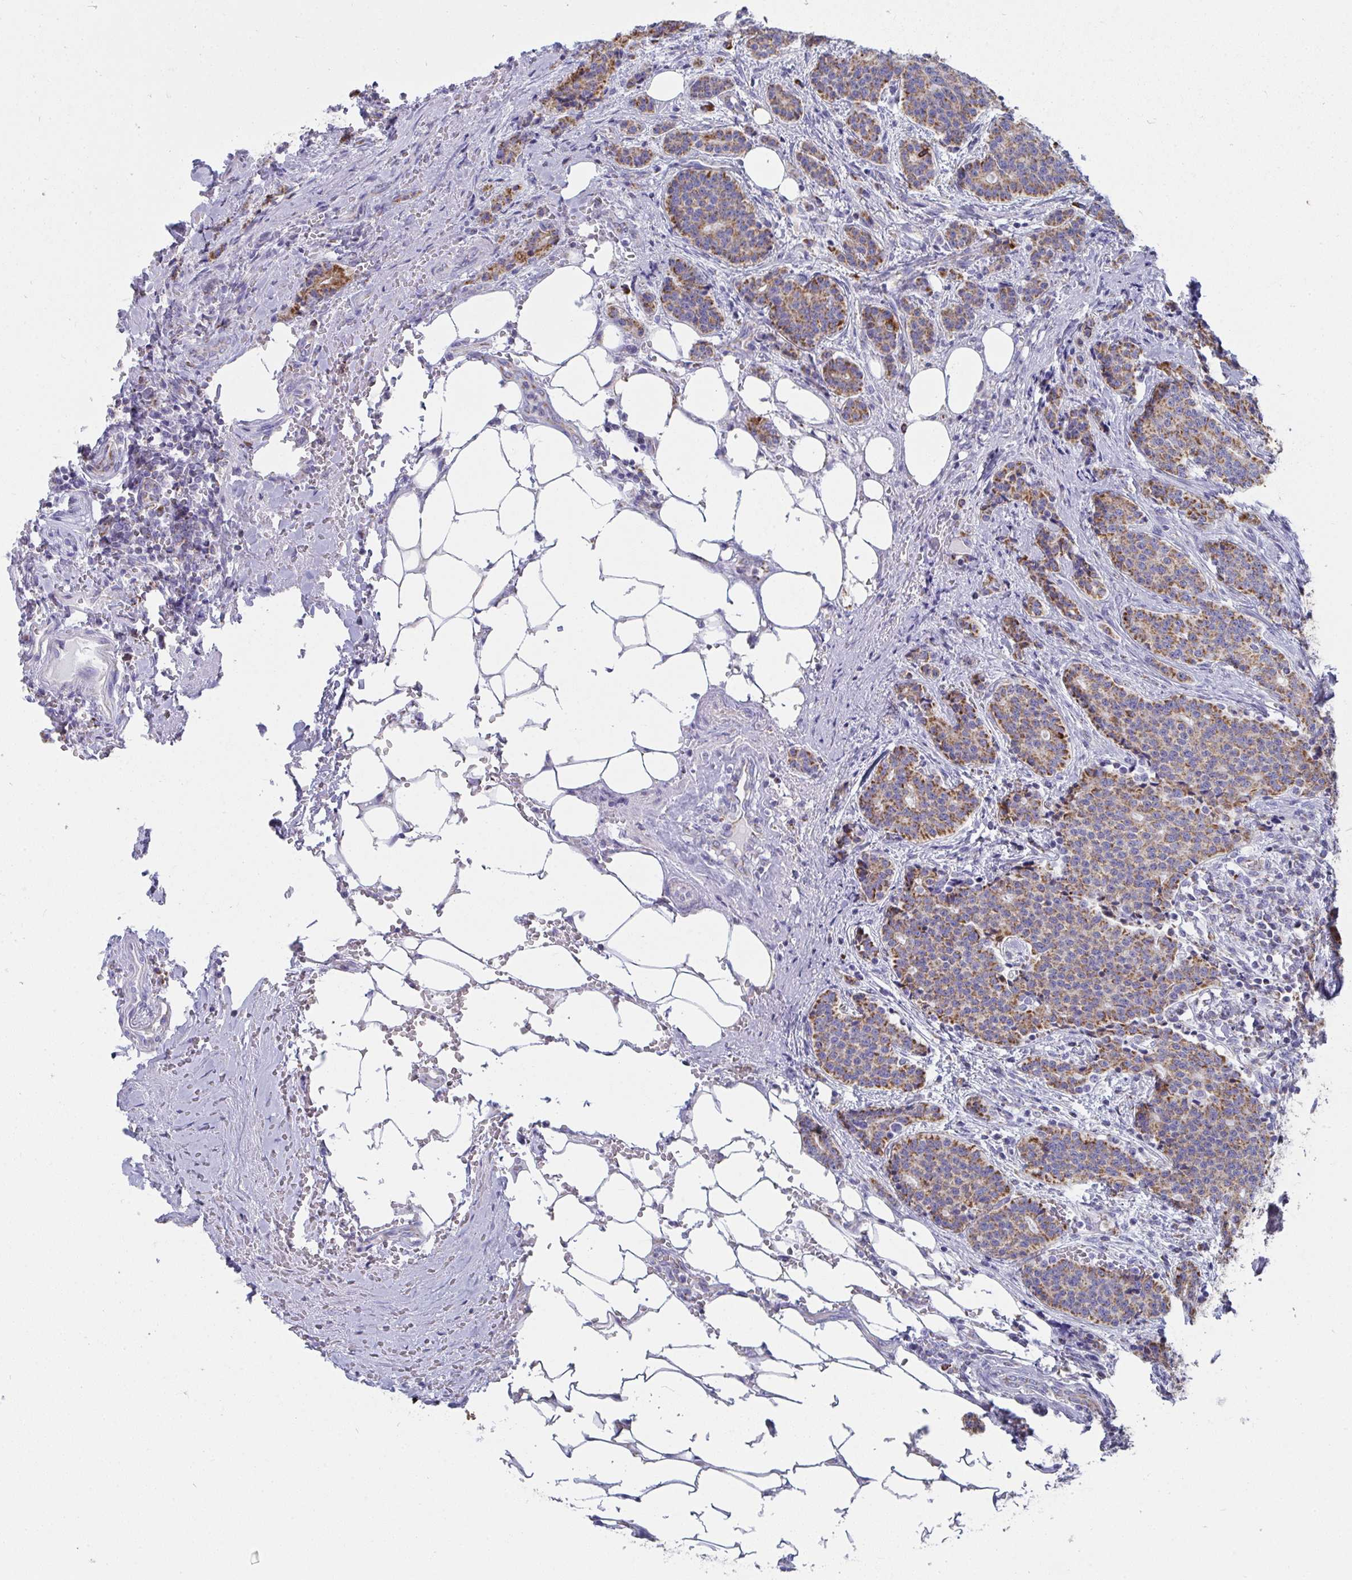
{"staining": {"intensity": "moderate", "quantity": ">75%", "location": "cytoplasmic/membranous"}, "tissue": "carcinoid", "cell_type": "Tumor cells", "image_type": "cancer", "snomed": [{"axis": "morphology", "description": "Carcinoid, malignant, NOS"}, {"axis": "topography", "description": "Small intestine"}], "caption": "DAB (3,3'-diaminobenzidine) immunohistochemical staining of human carcinoid shows moderate cytoplasmic/membranous protein staining in approximately >75% of tumor cells.", "gene": "AIFM1", "patient": {"sex": "female", "age": 73}}